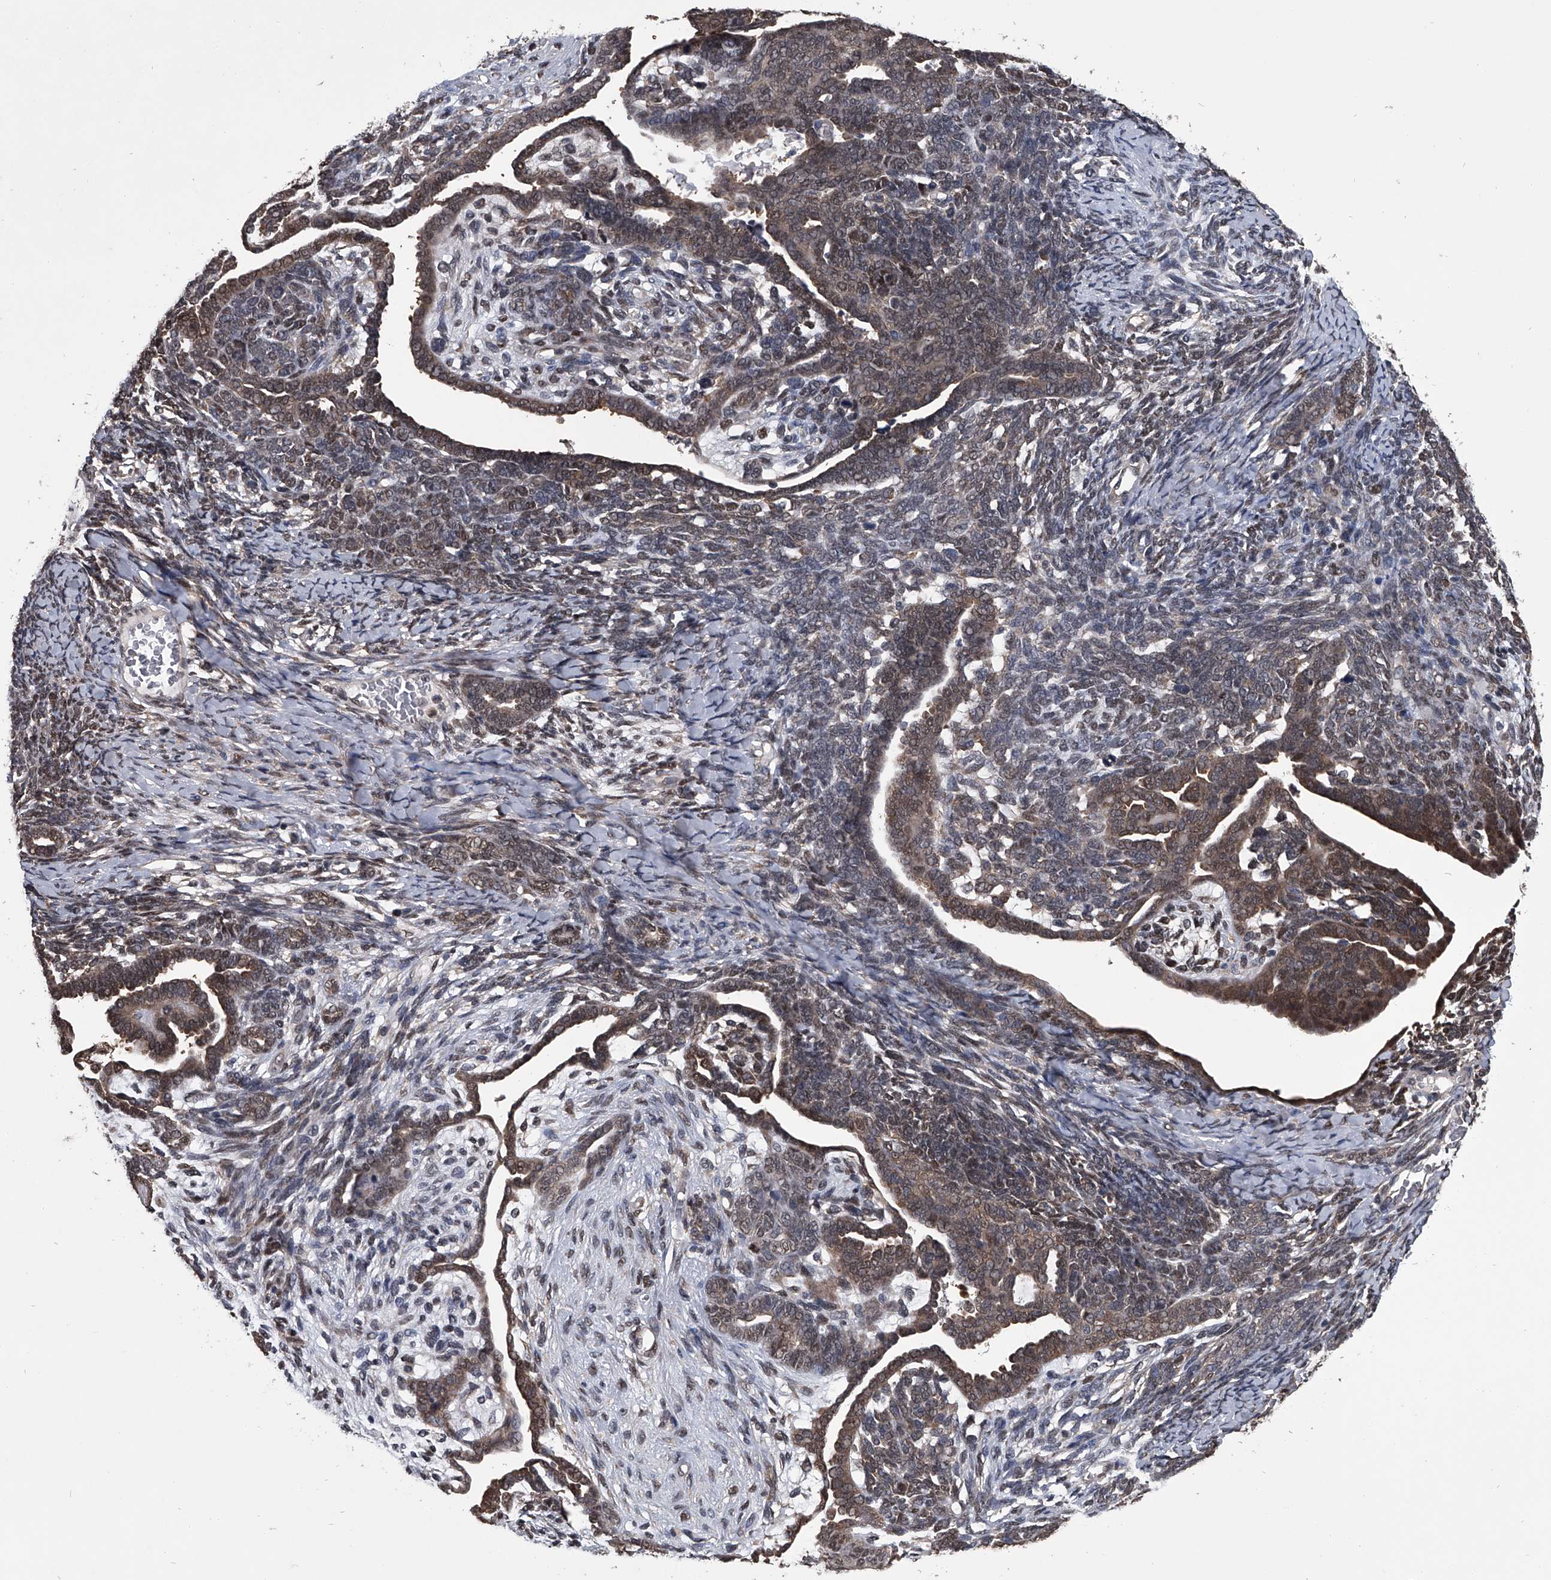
{"staining": {"intensity": "moderate", "quantity": ">75%", "location": "cytoplasmic/membranous,nuclear"}, "tissue": "endometrial cancer", "cell_type": "Tumor cells", "image_type": "cancer", "snomed": [{"axis": "morphology", "description": "Neoplasm, malignant, NOS"}, {"axis": "topography", "description": "Endometrium"}], "caption": "Immunohistochemistry (IHC) (DAB (3,3'-diaminobenzidine)) staining of human endometrial cancer demonstrates moderate cytoplasmic/membranous and nuclear protein positivity in approximately >75% of tumor cells.", "gene": "TSNAX", "patient": {"sex": "female", "age": 74}}